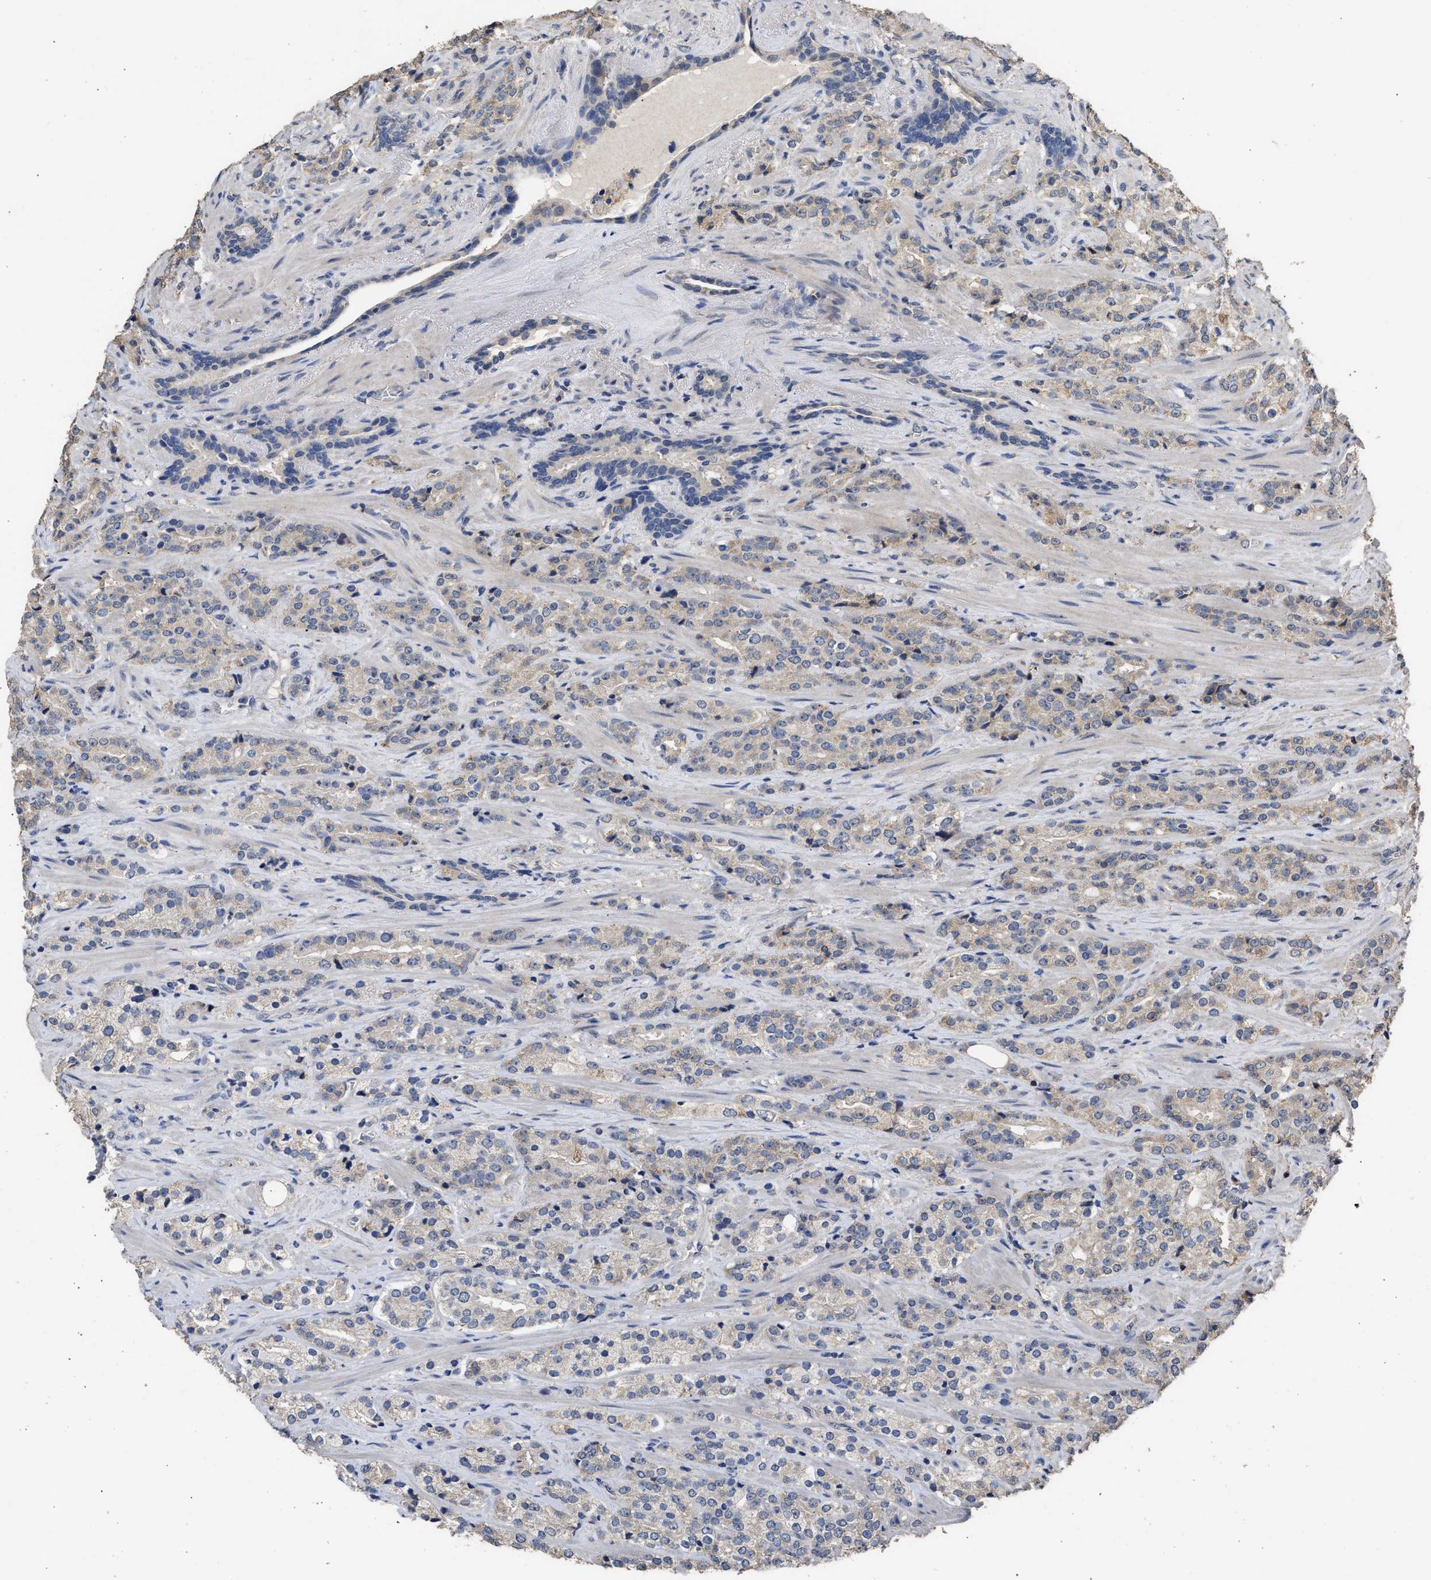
{"staining": {"intensity": "weak", "quantity": "<25%", "location": "cytoplasmic/membranous"}, "tissue": "prostate cancer", "cell_type": "Tumor cells", "image_type": "cancer", "snomed": [{"axis": "morphology", "description": "Adenocarcinoma, High grade"}, {"axis": "topography", "description": "Prostate"}], "caption": "Human prostate cancer stained for a protein using IHC demonstrates no staining in tumor cells.", "gene": "SPINT2", "patient": {"sex": "male", "age": 71}}